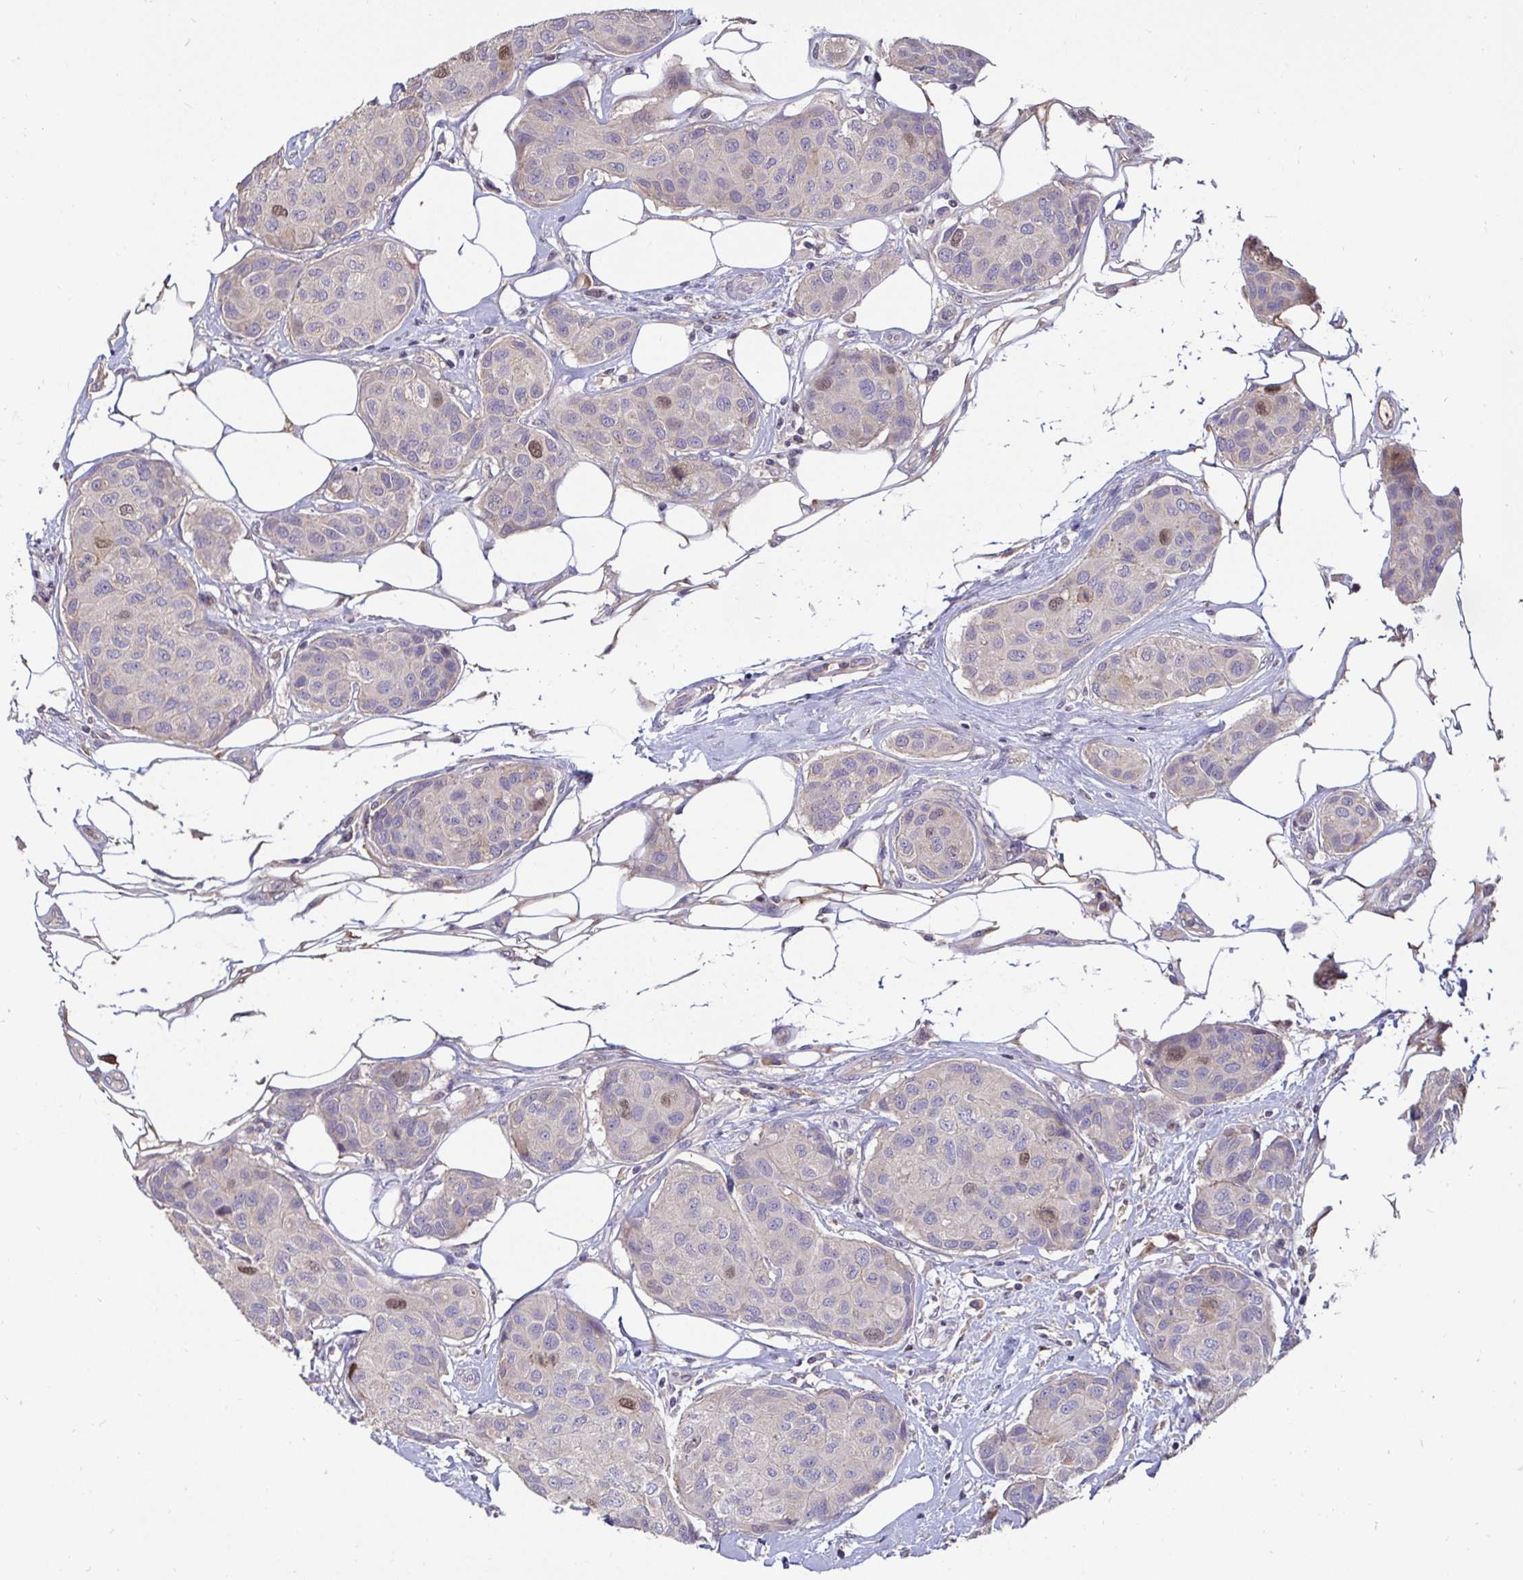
{"staining": {"intensity": "weak", "quantity": "<25%", "location": "nuclear"}, "tissue": "breast cancer", "cell_type": "Tumor cells", "image_type": "cancer", "snomed": [{"axis": "morphology", "description": "Duct carcinoma"}, {"axis": "topography", "description": "Breast"}, {"axis": "topography", "description": "Lymph node"}], "caption": "The IHC micrograph has no significant staining in tumor cells of breast intraductal carcinoma tissue.", "gene": "ANLN", "patient": {"sex": "female", "age": 80}}